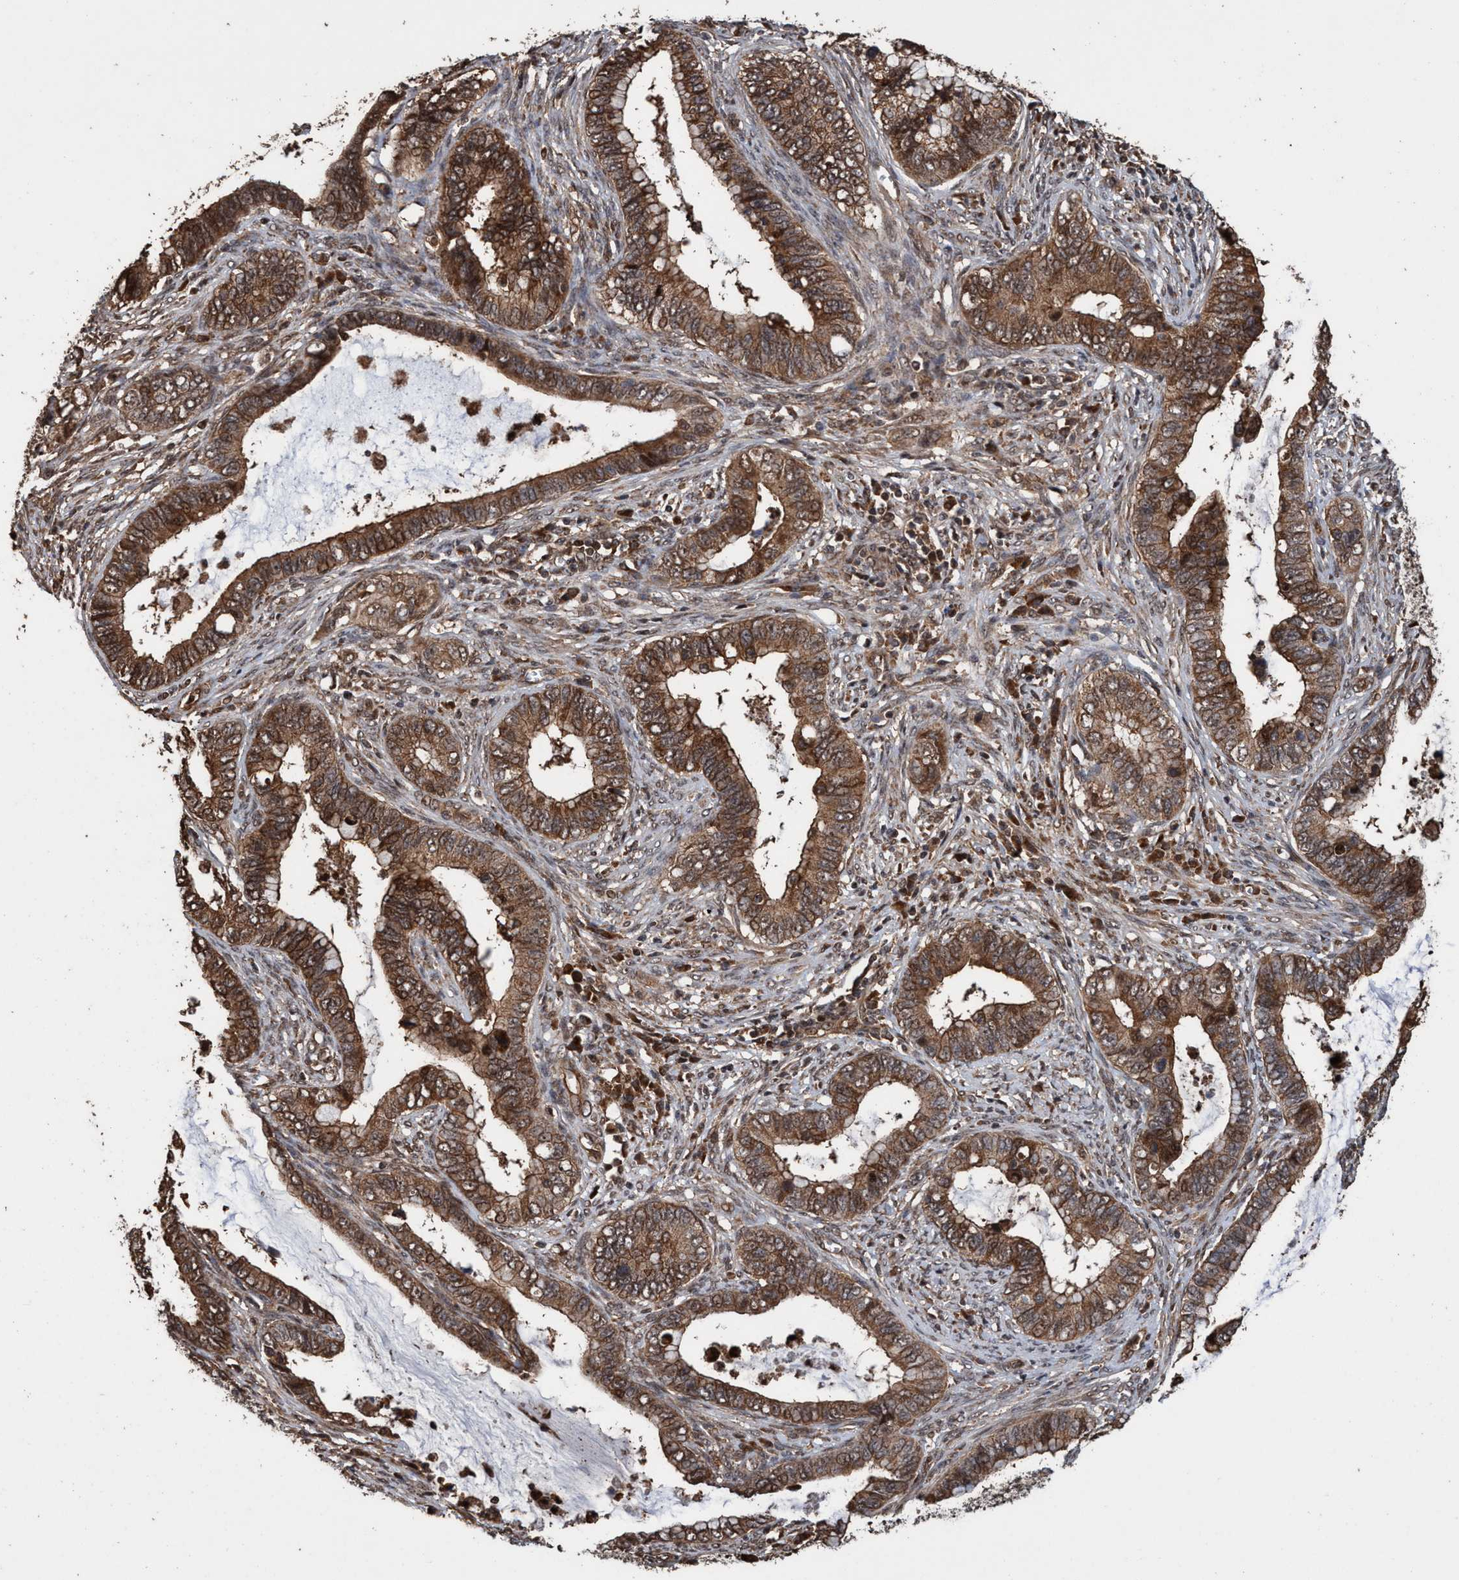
{"staining": {"intensity": "moderate", "quantity": ">75%", "location": "cytoplasmic/membranous,nuclear"}, "tissue": "cervical cancer", "cell_type": "Tumor cells", "image_type": "cancer", "snomed": [{"axis": "morphology", "description": "Adenocarcinoma, NOS"}, {"axis": "topography", "description": "Cervix"}], "caption": "High-magnification brightfield microscopy of cervical cancer stained with DAB (brown) and counterstained with hematoxylin (blue). tumor cells exhibit moderate cytoplasmic/membranous and nuclear positivity is seen in approximately>75% of cells.", "gene": "TRPC7", "patient": {"sex": "female", "age": 44}}